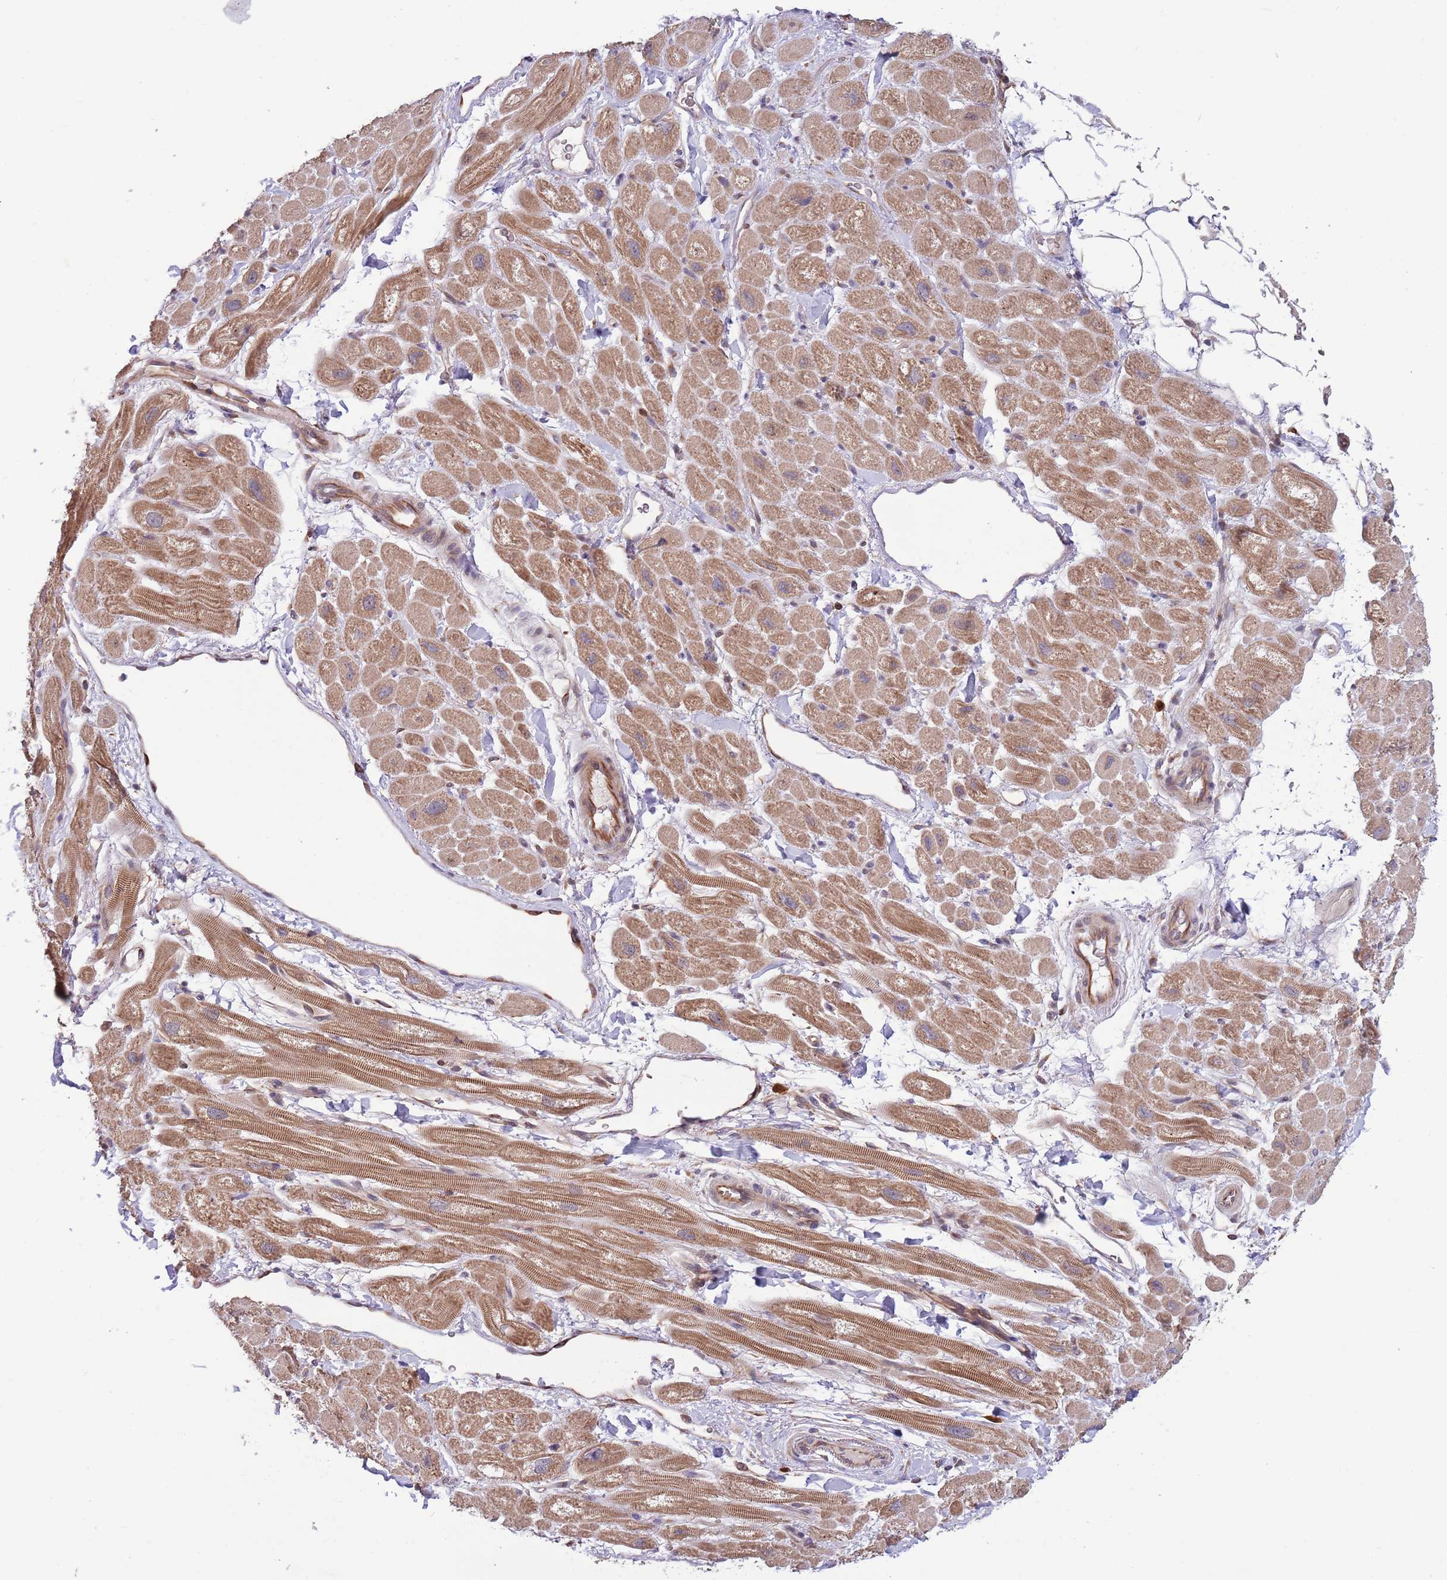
{"staining": {"intensity": "moderate", "quantity": ">75%", "location": "cytoplasmic/membranous"}, "tissue": "heart muscle", "cell_type": "Cardiomyocytes", "image_type": "normal", "snomed": [{"axis": "morphology", "description": "Normal tissue, NOS"}, {"axis": "topography", "description": "Heart"}], "caption": "Human heart muscle stained with a brown dye shows moderate cytoplasmic/membranous positive positivity in approximately >75% of cardiomyocytes.", "gene": "CCNJL", "patient": {"sex": "male", "age": 65}}